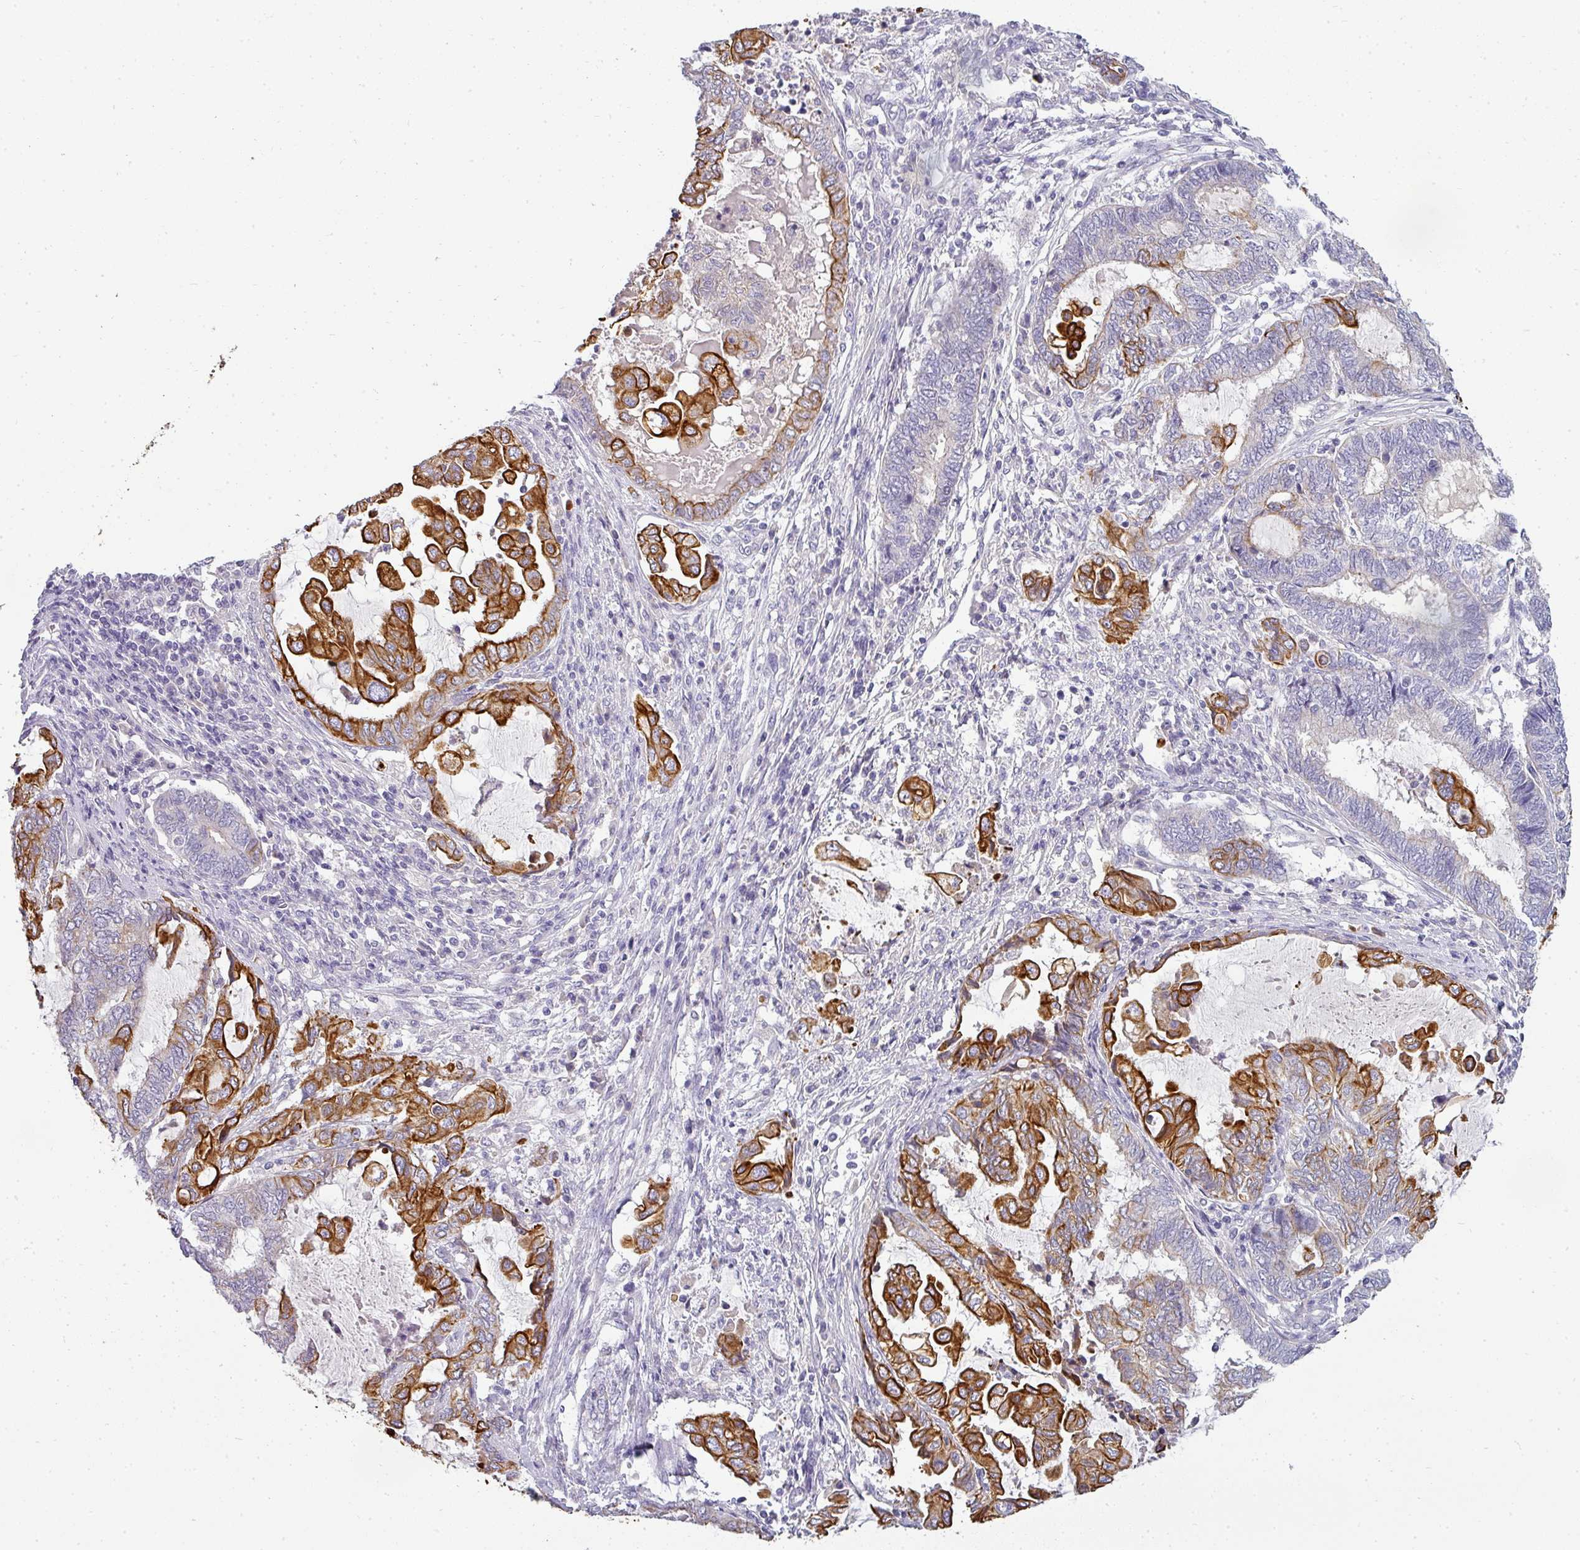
{"staining": {"intensity": "strong", "quantity": "<25%", "location": "cytoplasmic/membranous"}, "tissue": "endometrial cancer", "cell_type": "Tumor cells", "image_type": "cancer", "snomed": [{"axis": "morphology", "description": "Adenocarcinoma, NOS"}, {"axis": "topography", "description": "Uterus"}, {"axis": "topography", "description": "Endometrium"}], "caption": "A medium amount of strong cytoplasmic/membranous staining is seen in about <25% of tumor cells in endometrial cancer (adenocarcinoma) tissue.", "gene": "ASXL3", "patient": {"sex": "female", "age": 70}}